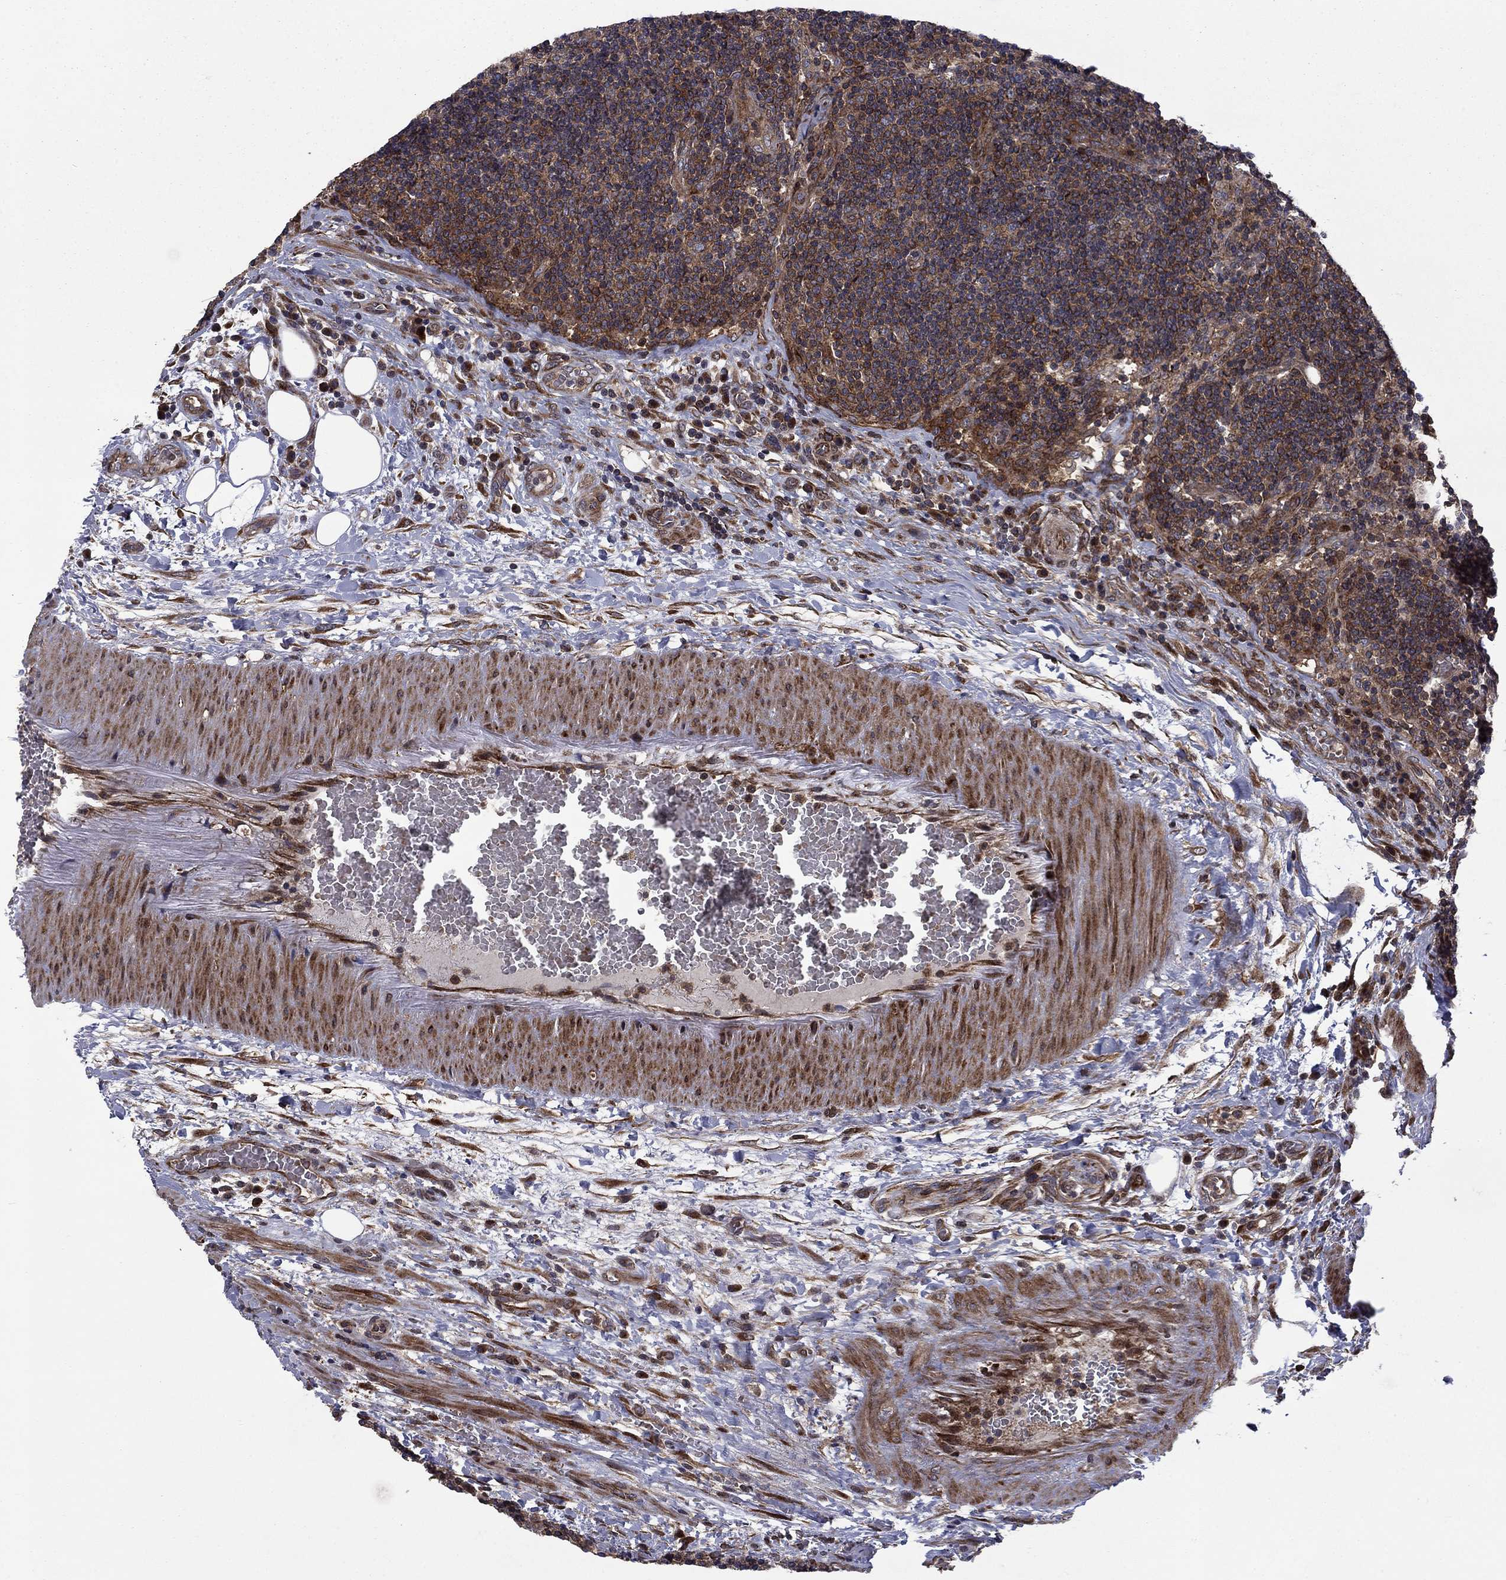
{"staining": {"intensity": "strong", "quantity": "<25%", "location": "cytoplasmic/membranous"}, "tissue": "lymph node", "cell_type": "Germinal center cells", "image_type": "normal", "snomed": [{"axis": "morphology", "description": "Normal tissue, NOS"}, {"axis": "topography", "description": "Lymph node"}], "caption": "Immunohistochemistry (IHC) micrograph of normal human lymph node stained for a protein (brown), which demonstrates medium levels of strong cytoplasmic/membranous expression in about <25% of germinal center cells.", "gene": "HDAC4", "patient": {"sex": "male", "age": 63}}